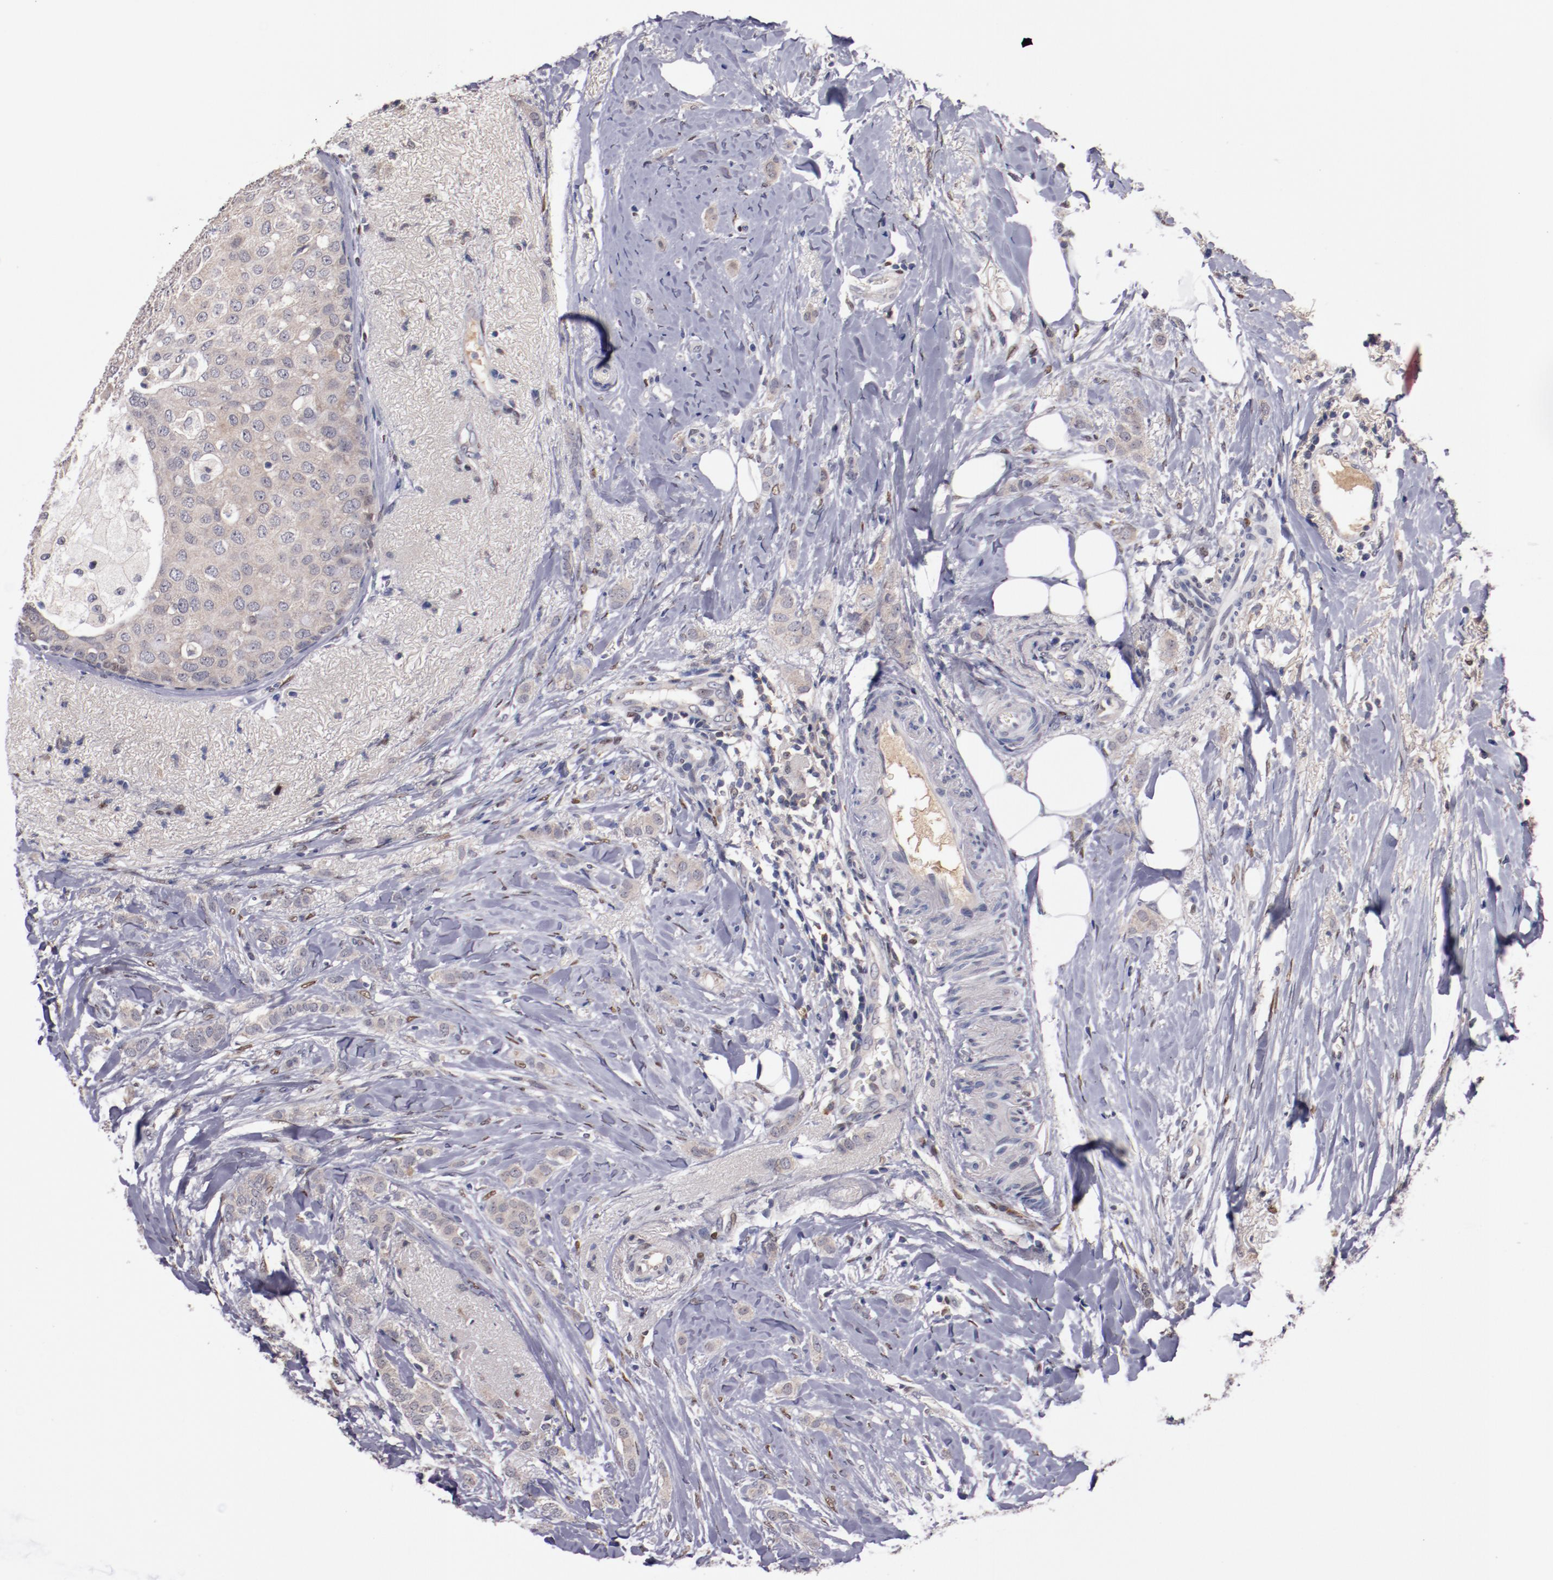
{"staining": {"intensity": "weak", "quantity": "25%-75%", "location": "cytoplasmic/membranous"}, "tissue": "breast cancer", "cell_type": "Tumor cells", "image_type": "cancer", "snomed": [{"axis": "morphology", "description": "Lobular carcinoma"}, {"axis": "topography", "description": "Breast"}], "caption": "The photomicrograph shows a brown stain indicating the presence of a protein in the cytoplasmic/membranous of tumor cells in breast cancer.", "gene": "FAM81A", "patient": {"sex": "female", "age": 55}}